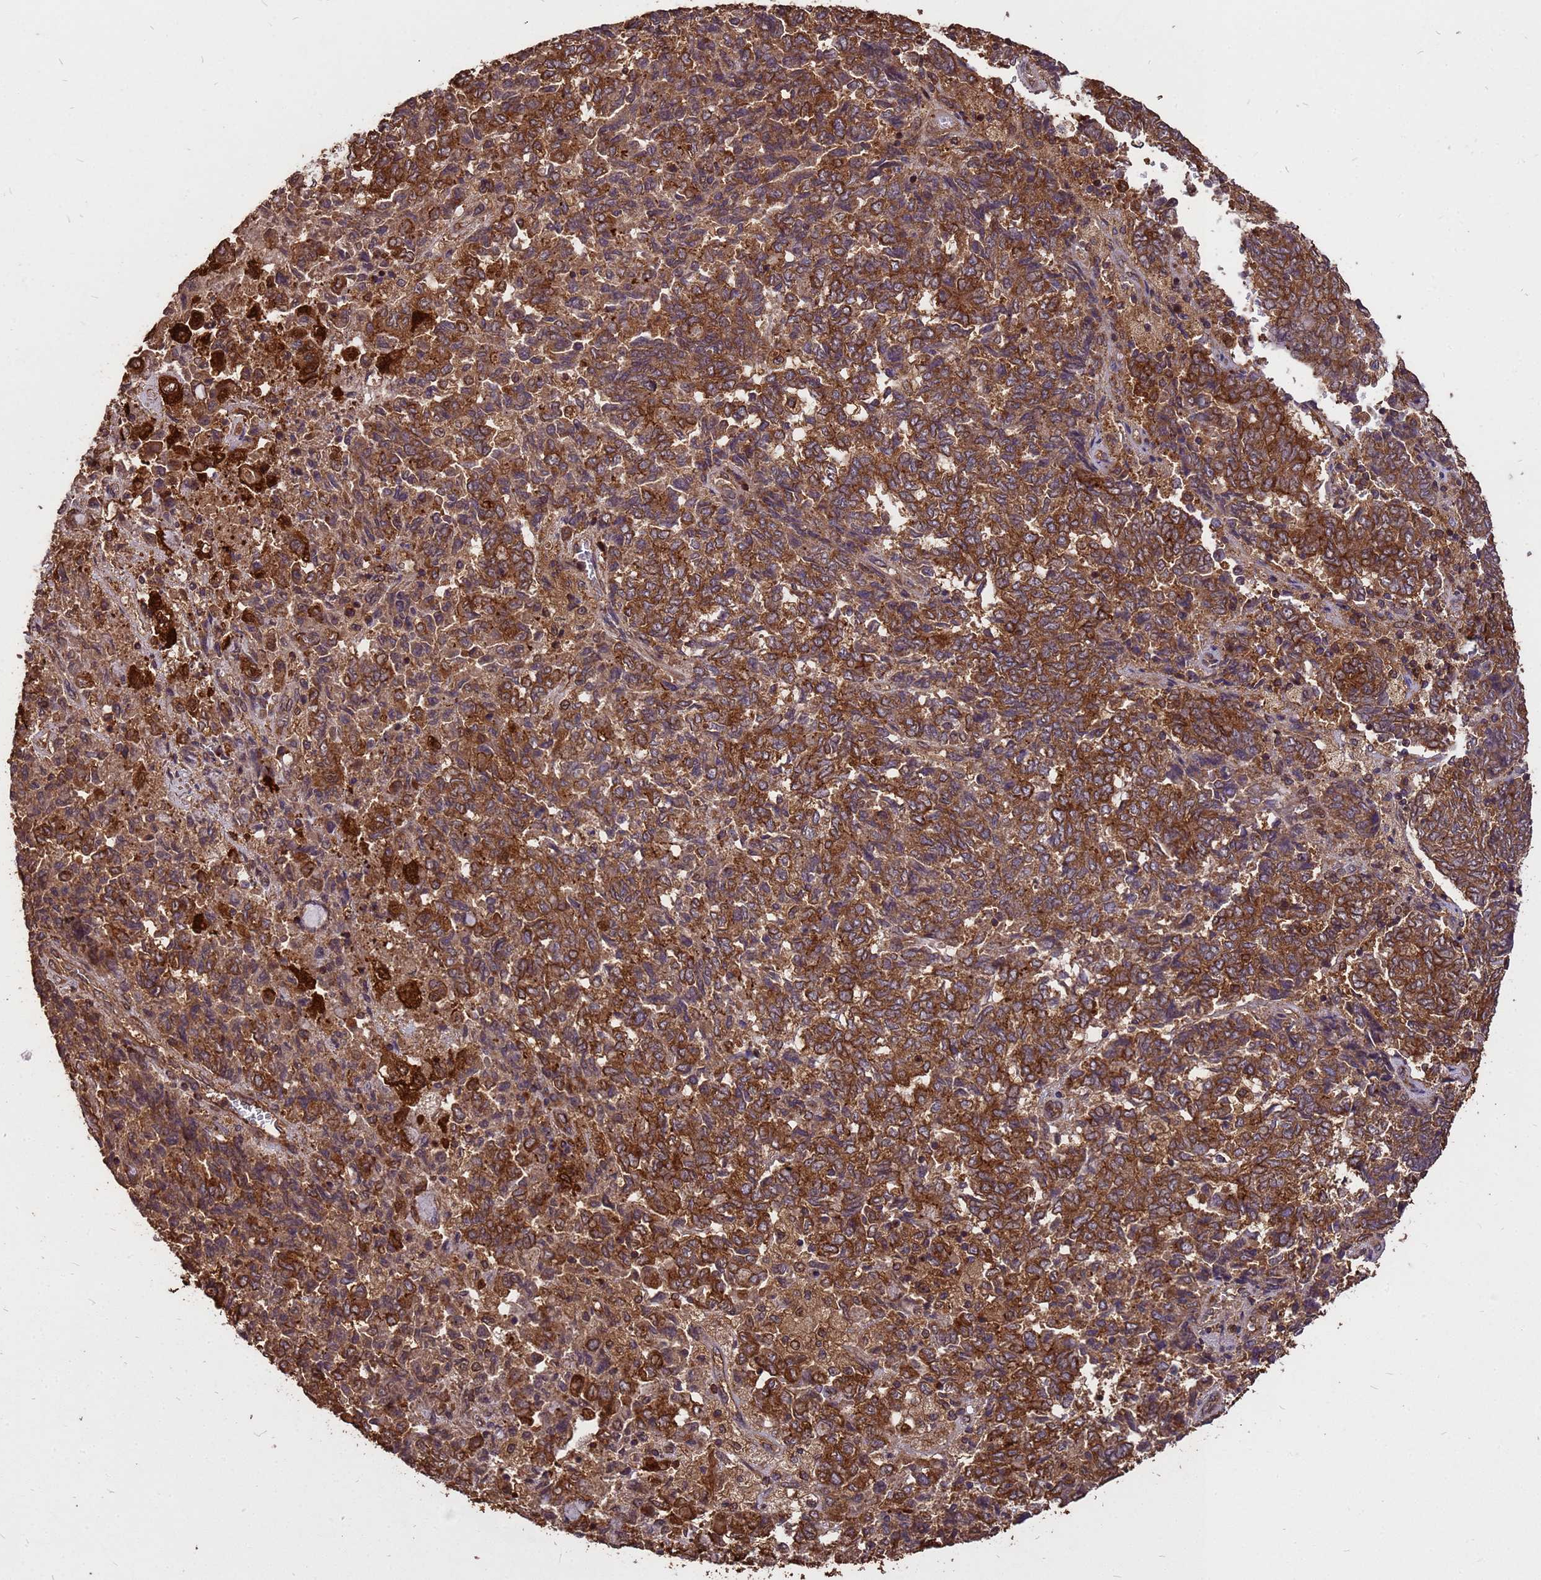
{"staining": {"intensity": "moderate", "quantity": ">75%", "location": "cytoplasmic/membranous"}, "tissue": "endometrial cancer", "cell_type": "Tumor cells", "image_type": "cancer", "snomed": [{"axis": "morphology", "description": "Adenocarcinoma, NOS"}, {"axis": "topography", "description": "Endometrium"}], "caption": "High-magnification brightfield microscopy of endometrial adenocarcinoma stained with DAB (3,3'-diaminobenzidine) (brown) and counterstained with hematoxylin (blue). tumor cells exhibit moderate cytoplasmic/membranous positivity is identified in about>75% of cells. The protein of interest is stained brown, and the nuclei are stained in blue (DAB (3,3'-diaminobenzidine) IHC with brightfield microscopy, high magnification).", "gene": "ZNF618", "patient": {"sex": "female", "age": 80}}